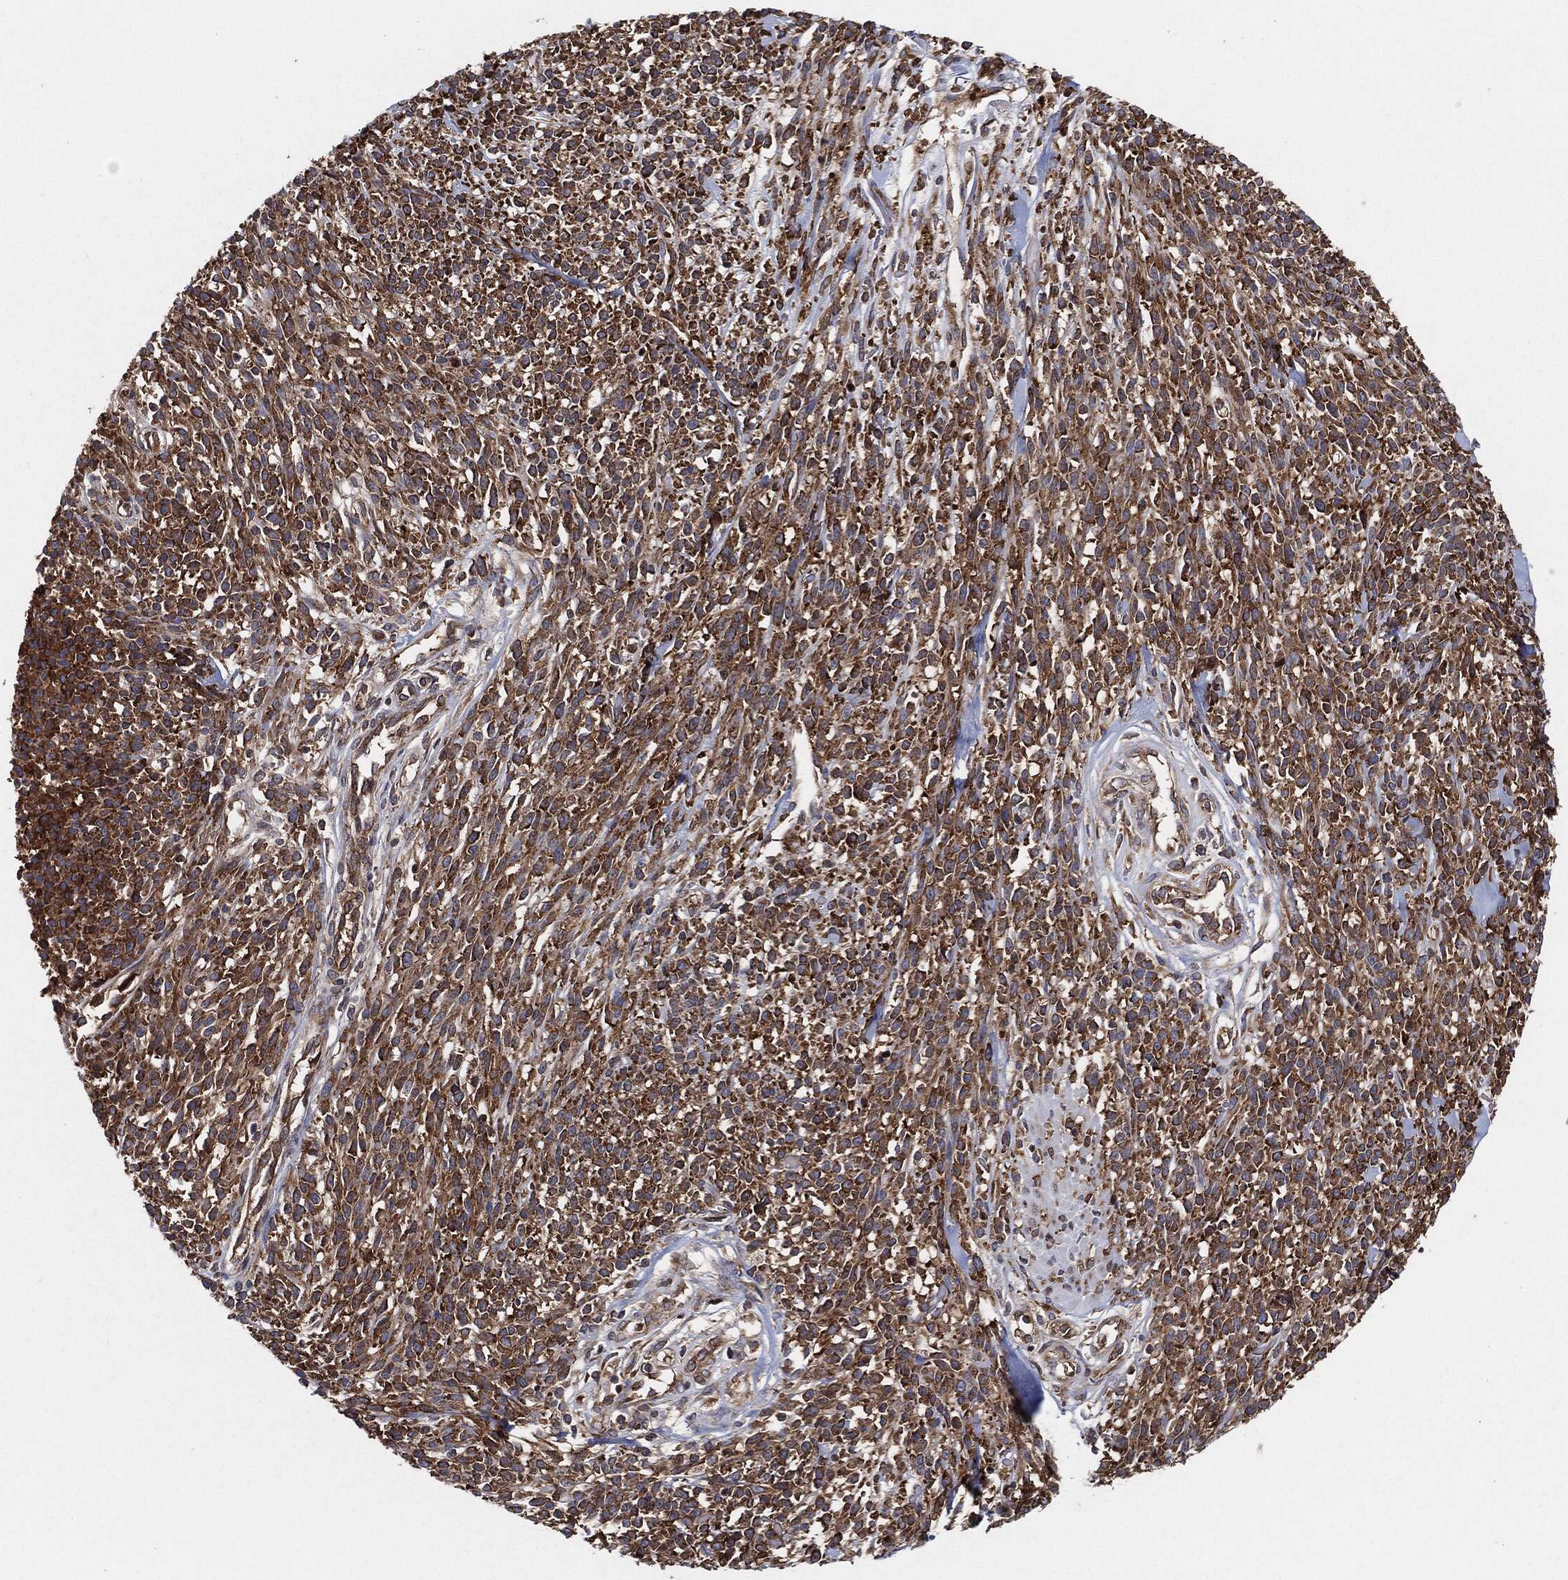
{"staining": {"intensity": "strong", "quantity": ">75%", "location": "cytoplasmic/membranous"}, "tissue": "melanoma", "cell_type": "Tumor cells", "image_type": "cancer", "snomed": [{"axis": "morphology", "description": "Malignant melanoma, NOS"}, {"axis": "topography", "description": "Skin"}, {"axis": "topography", "description": "Skin of trunk"}], "caption": "Approximately >75% of tumor cells in human melanoma exhibit strong cytoplasmic/membranous protein positivity as visualized by brown immunohistochemical staining.", "gene": "EIF2S2", "patient": {"sex": "male", "age": 74}}